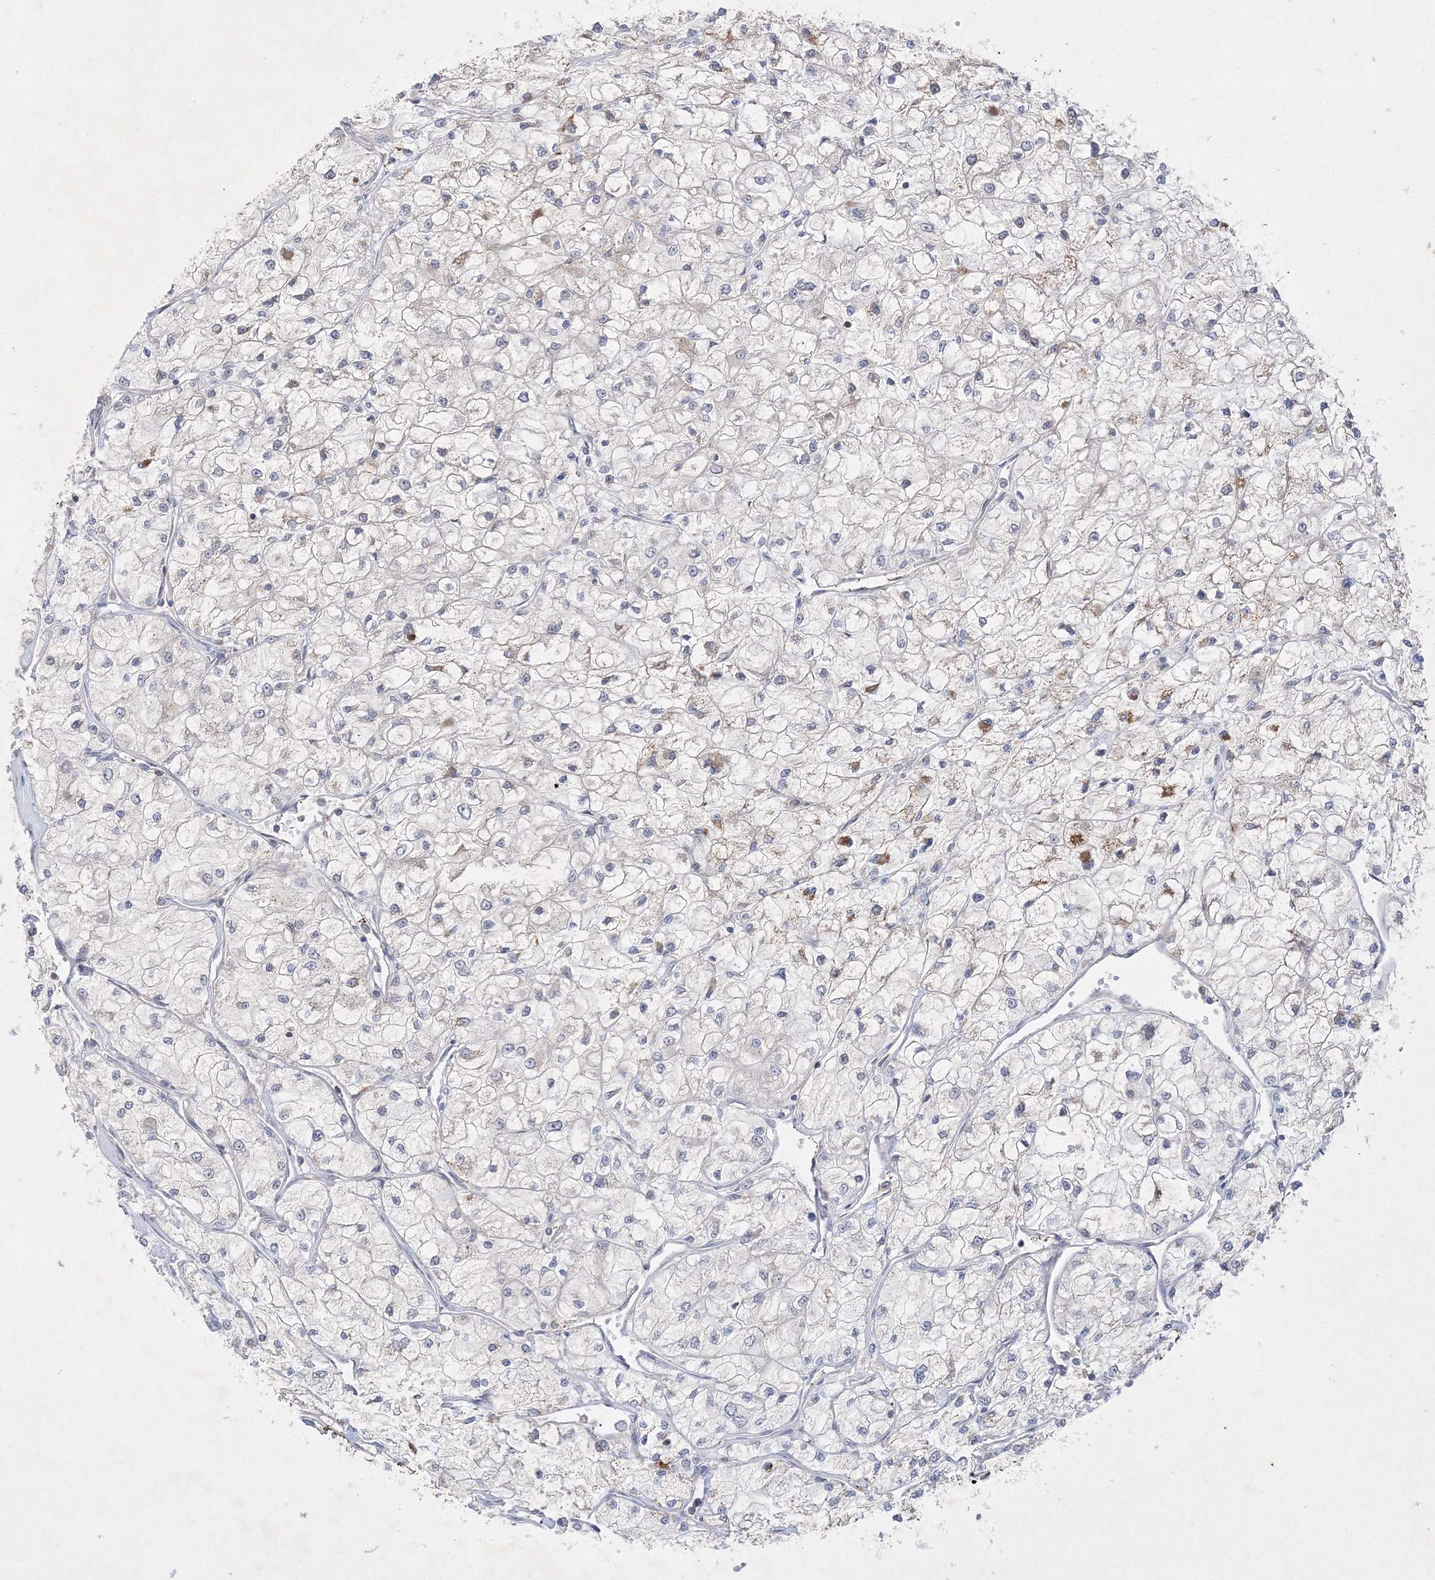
{"staining": {"intensity": "moderate", "quantity": "<25%", "location": "cytoplasmic/membranous"}, "tissue": "renal cancer", "cell_type": "Tumor cells", "image_type": "cancer", "snomed": [{"axis": "morphology", "description": "Adenocarcinoma, NOS"}, {"axis": "topography", "description": "Kidney"}], "caption": "Human renal cancer (adenocarcinoma) stained for a protein (brown) exhibits moderate cytoplasmic/membranous positive expression in approximately <25% of tumor cells.", "gene": "CLNK", "patient": {"sex": "male", "age": 80}}